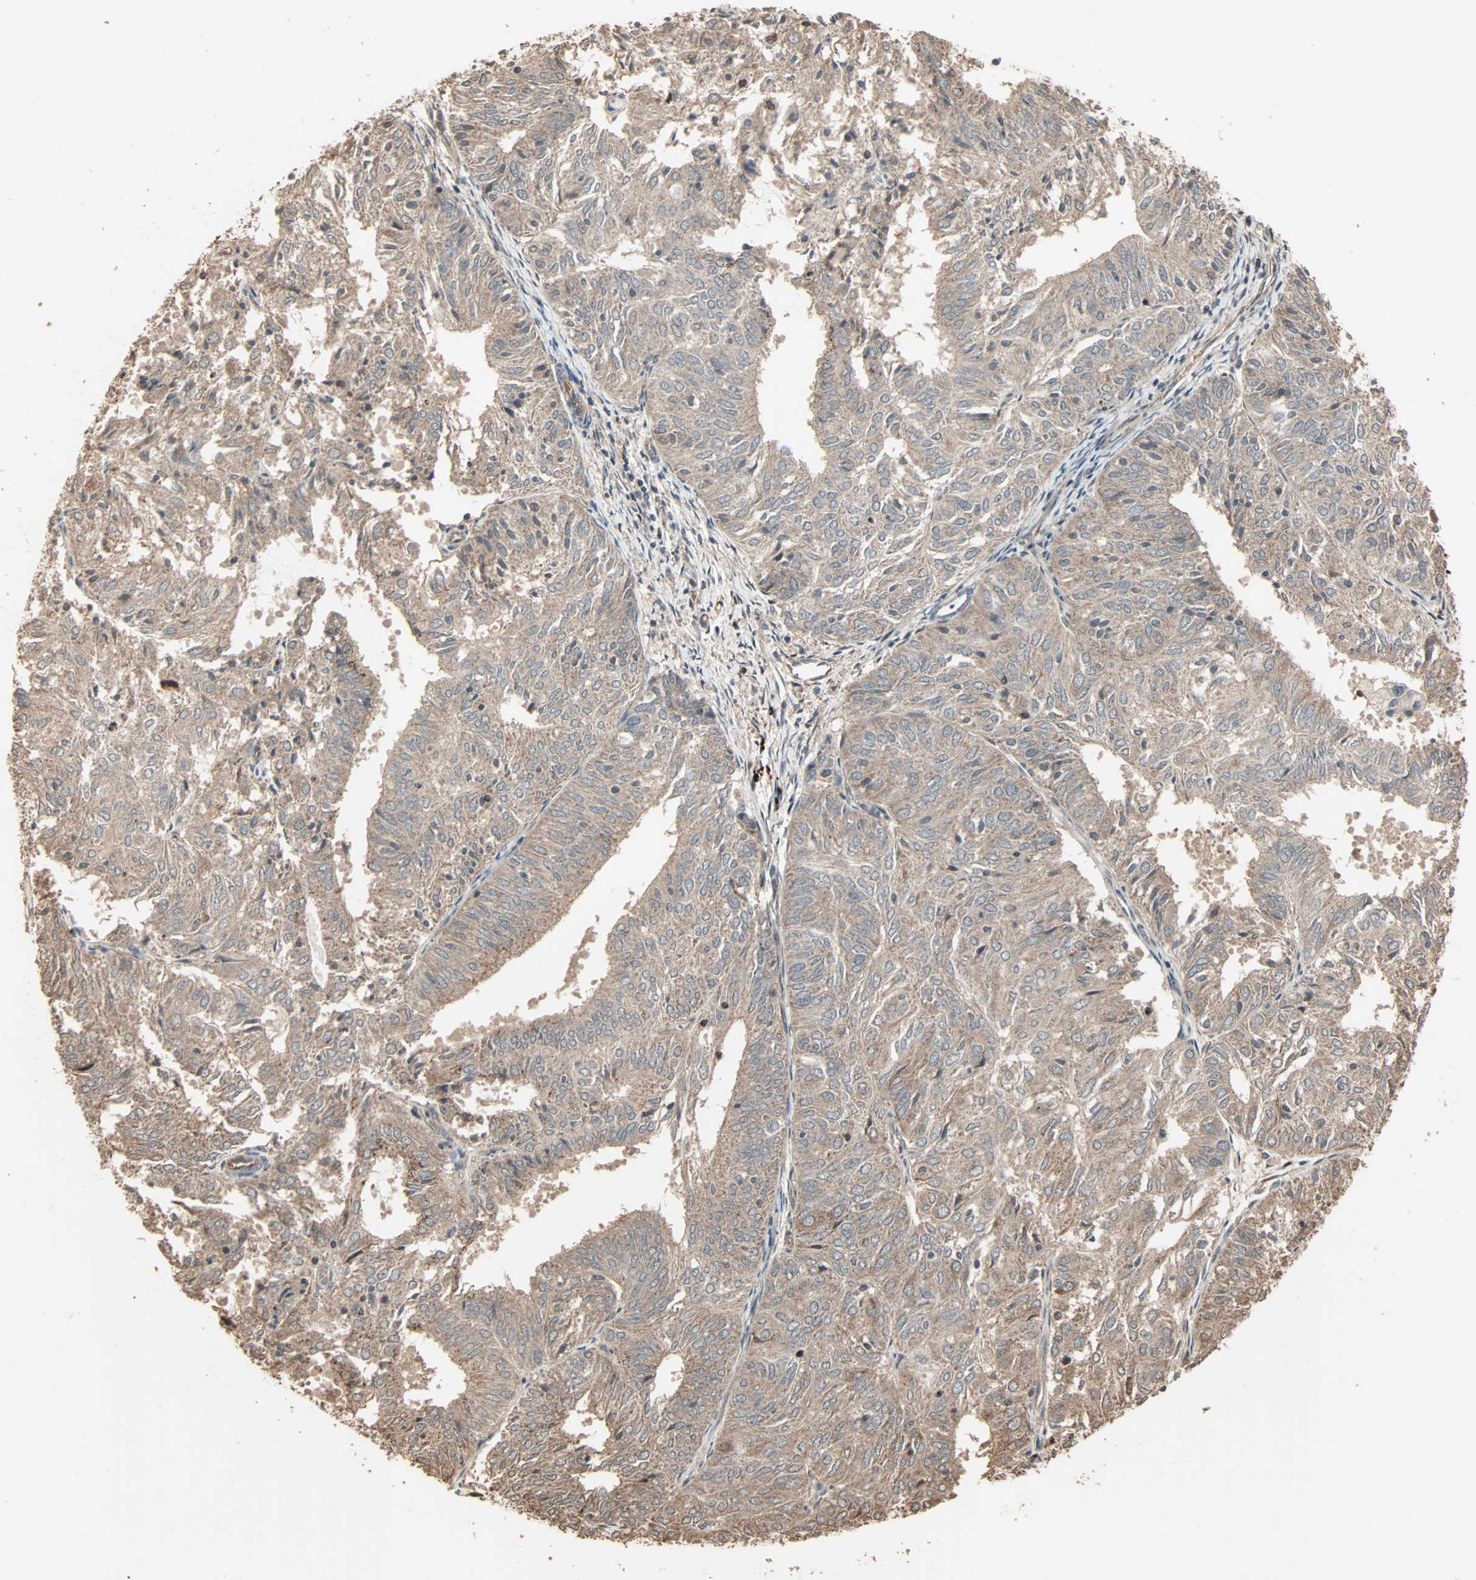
{"staining": {"intensity": "moderate", "quantity": ">75%", "location": "cytoplasmic/membranous"}, "tissue": "endometrial cancer", "cell_type": "Tumor cells", "image_type": "cancer", "snomed": [{"axis": "morphology", "description": "Adenocarcinoma, NOS"}, {"axis": "topography", "description": "Uterus"}], "caption": "Moderate cytoplasmic/membranous positivity for a protein is identified in approximately >75% of tumor cells of endometrial cancer using immunohistochemistry.", "gene": "CALCRL", "patient": {"sex": "female", "age": 60}}